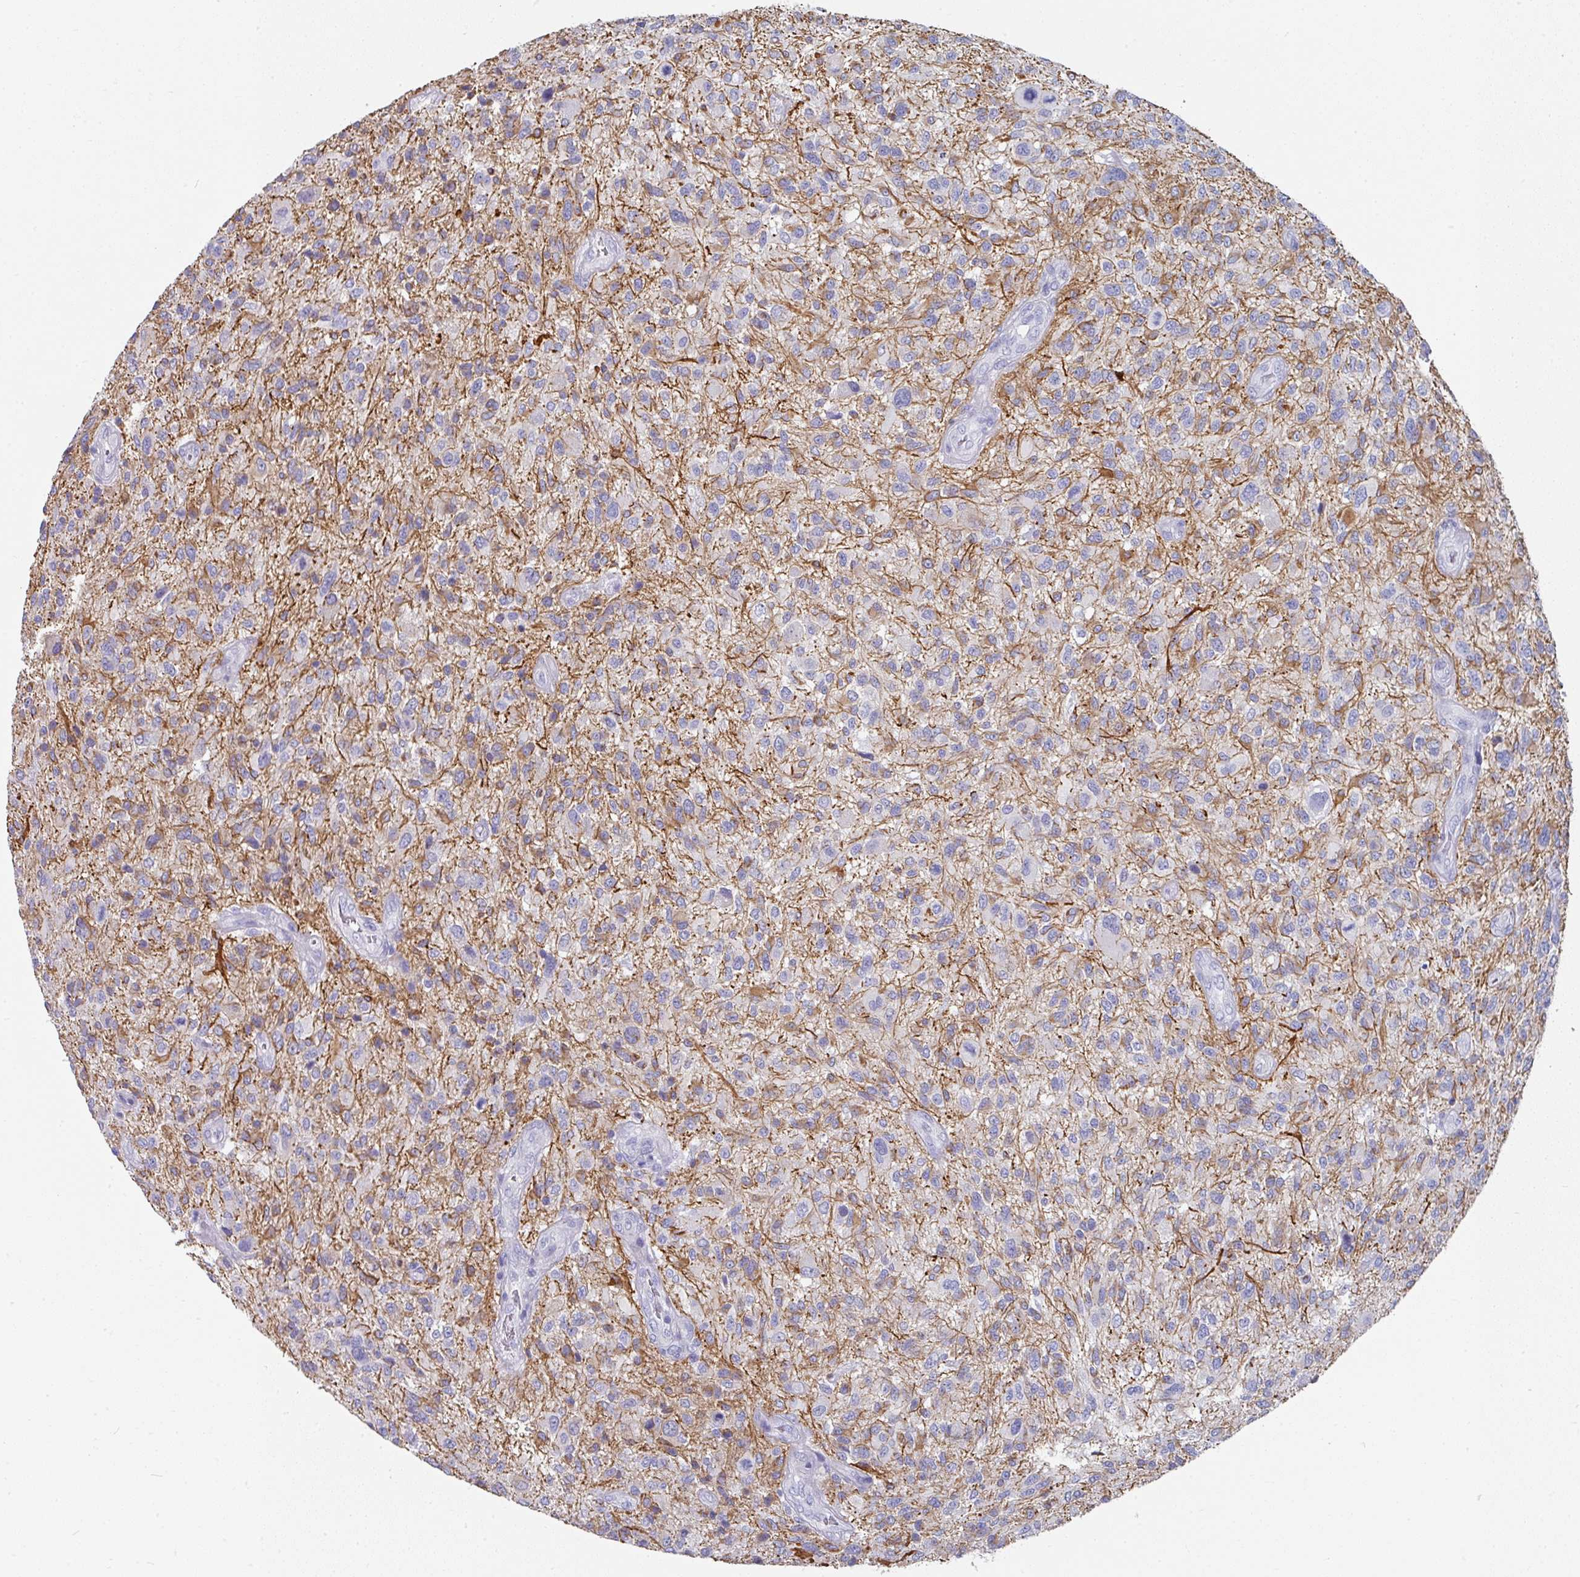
{"staining": {"intensity": "moderate", "quantity": "<25%", "location": "cytoplasmic/membranous"}, "tissue": "glioma", "cell_type": "Tumor cells", "image_type": "cancer", "snomed": [{"axis": "morphology", "description": "Glioma, malignant, High grade"}, {"axis": "topography", "description": "Brain"}], "caption": "Malignant glioma (high-grade) tissue exhibits moderate cytoplasmic/membranous expression in about <25% of tumor cells The staining was performed using DAB, with brown indicating positive protein expression. Nuclei are stained blue with hematoxylin.", "gene": "SETBP1", "patient": {"sex": "male", "age": 47}}